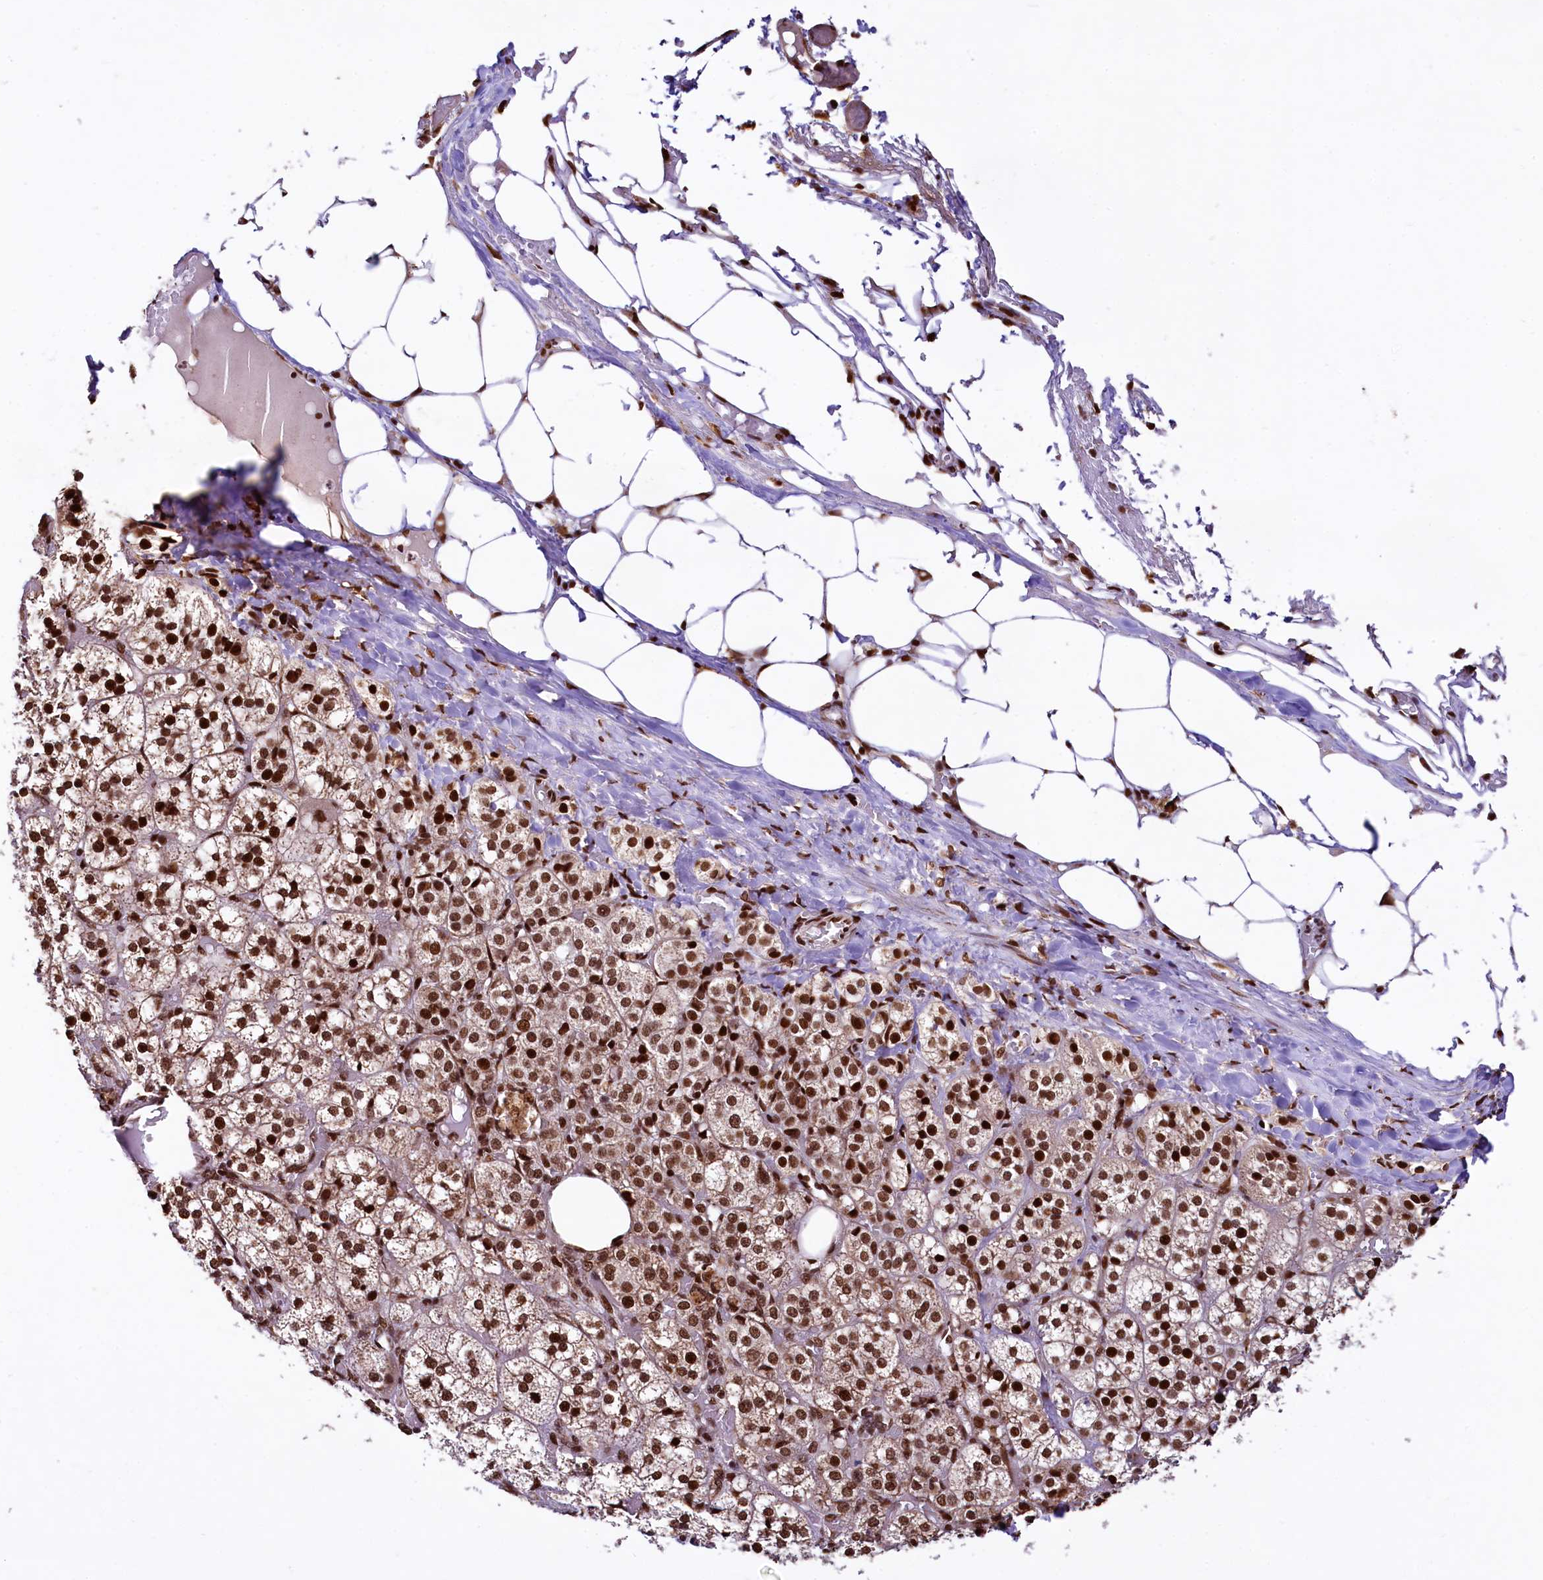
{"staining": {"intensity": "strong", "quantity": ">75%", "location": "cytoplasmic/membranous,nuclear"}, "tissue": "adrenal gland", "cell_type": "Glandular cells", "image_type": "normal", "snomed": [{"axis": "morphology", "description": "Normal tissue, NOS"}, {"axis": "topography", "description": "Adrenal gland"}], "caption": "Adrenal gland stained with immunohistochemistry reveals strong cytoplasmic/membranous,nuclear staining in approximately >75% of glandular cells. (Stains: DAB (3,3'-diaminobenzidine) in brown, nuclei in blue, Microscopy: brightfield microscopy at high magnification).", "gene": "PDS5B", "patient": {"sex": "female", "age": 61}}